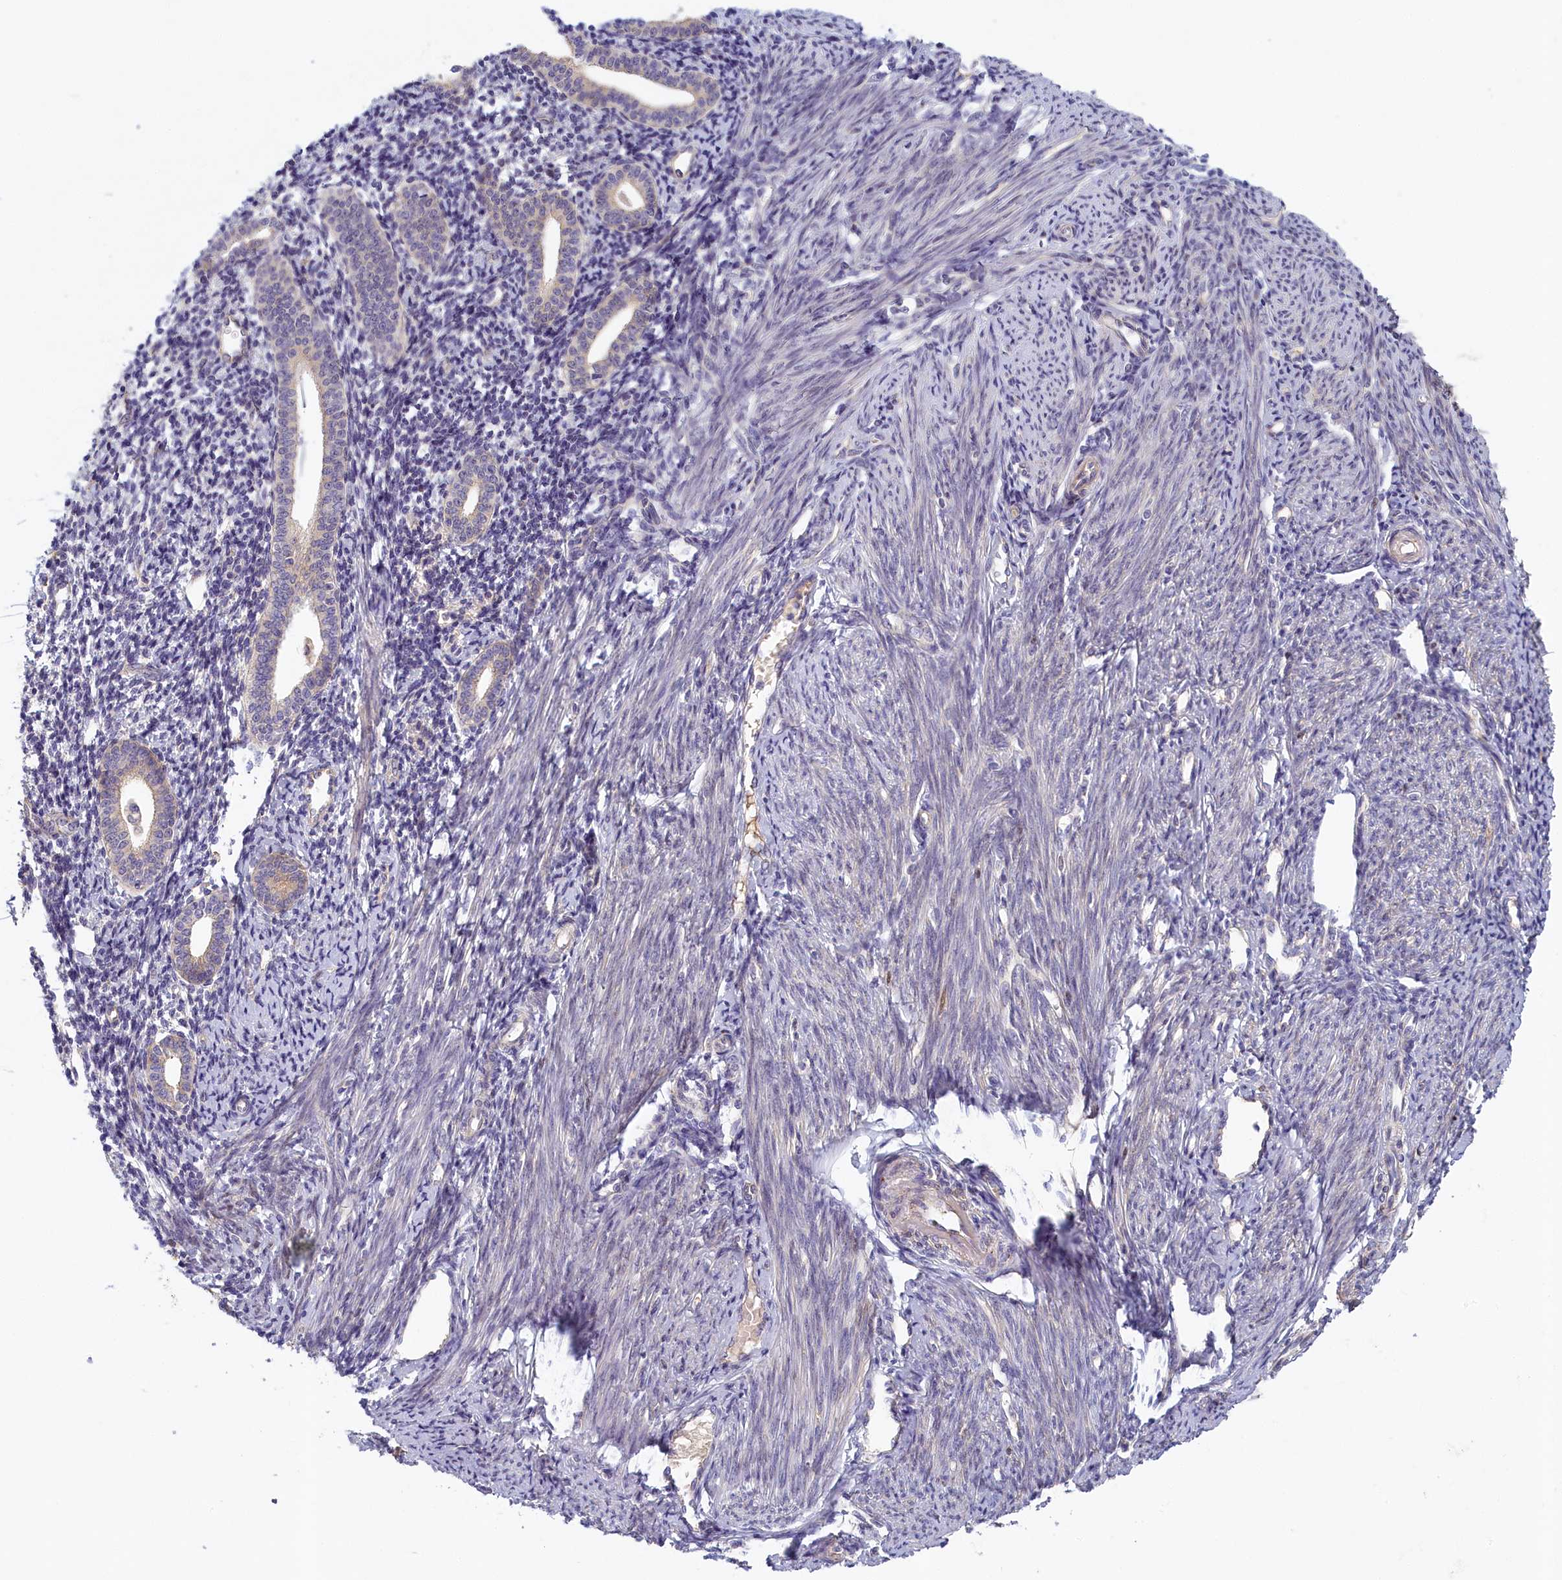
{"staining": {"intensity": "weak", "quantity": "<25%", "location": "cytoplasmic/membranous"}, "tissue": "endometrium", "cell_type": "Cells in endometrial stroma", "image_type": "normal", "snomed": [{"axis": "morphology", "description": "Normal tissue, NOS"}, {"axis": "topography", "description": "Endometrium"}], "caption": "This is a histopathology image of IHC staining of normal endometrium, which shows no expression in cells in endometrial stroma. Nuclei are stained in blue.", "gene": "STX16", "patient": {"sex": "female", "age": 56}}